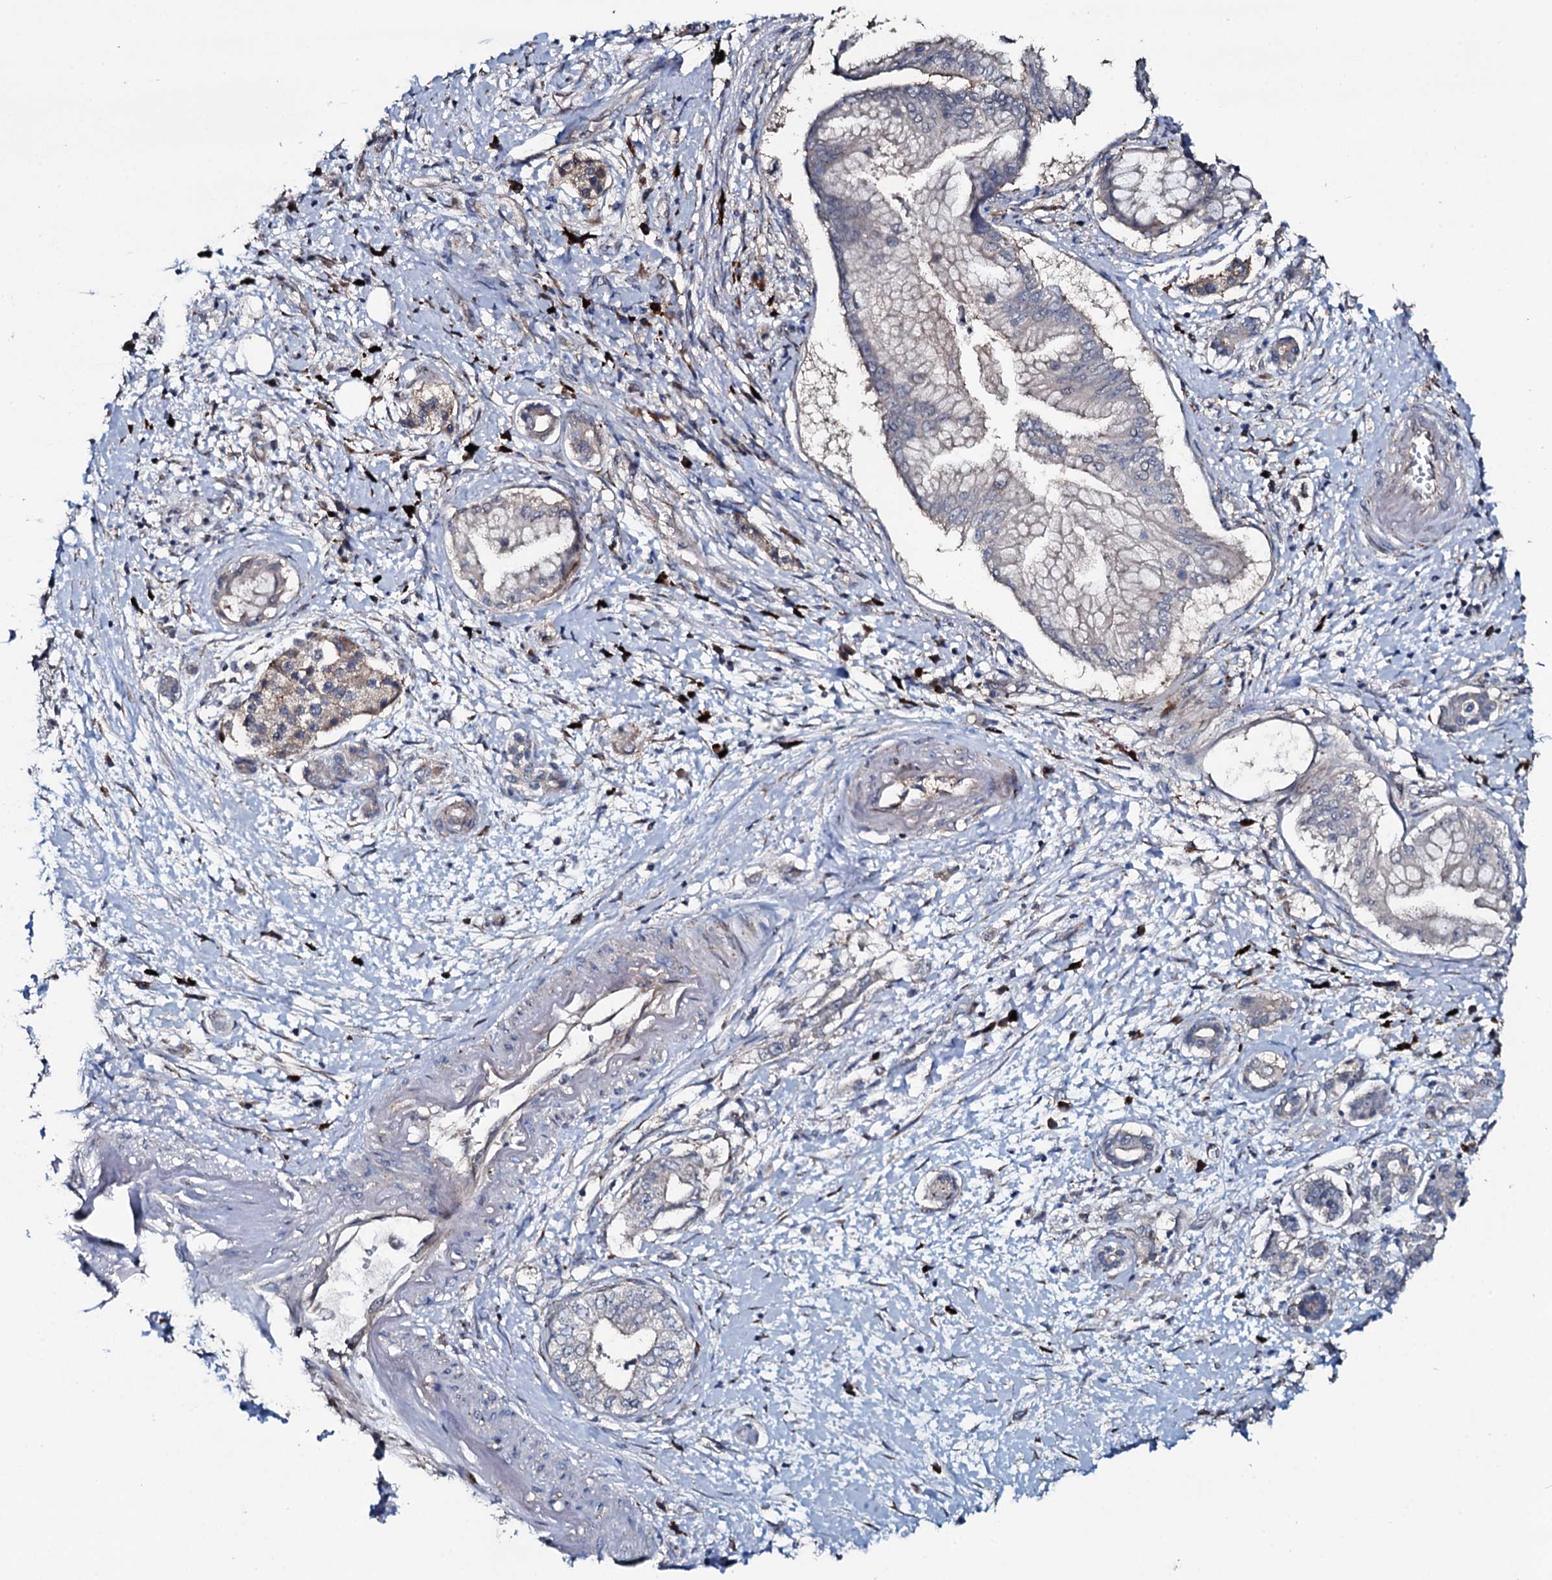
{"staining": {"intensity": "negative", "quantity": "none", "location": "none"}, "tissue": "pancreatic cancer", "cell_type": "Tumor cells", "image_type": "cancer", "snomed": [{"axis": "morphology", "description": "Adenocarcinoma, NOS"}, {"axis": "topography", "description": "Pancreas"}], "caption": "Immunohistochemistry (IHC) image of neoplastic tissue: human pancreatic cancer stained with DAB (3,3'-diaminobenzidine) displays no significant protein staining in tumor cells.", "gene": "IL12B", "patient": {"sex": "female", "age": 73}}